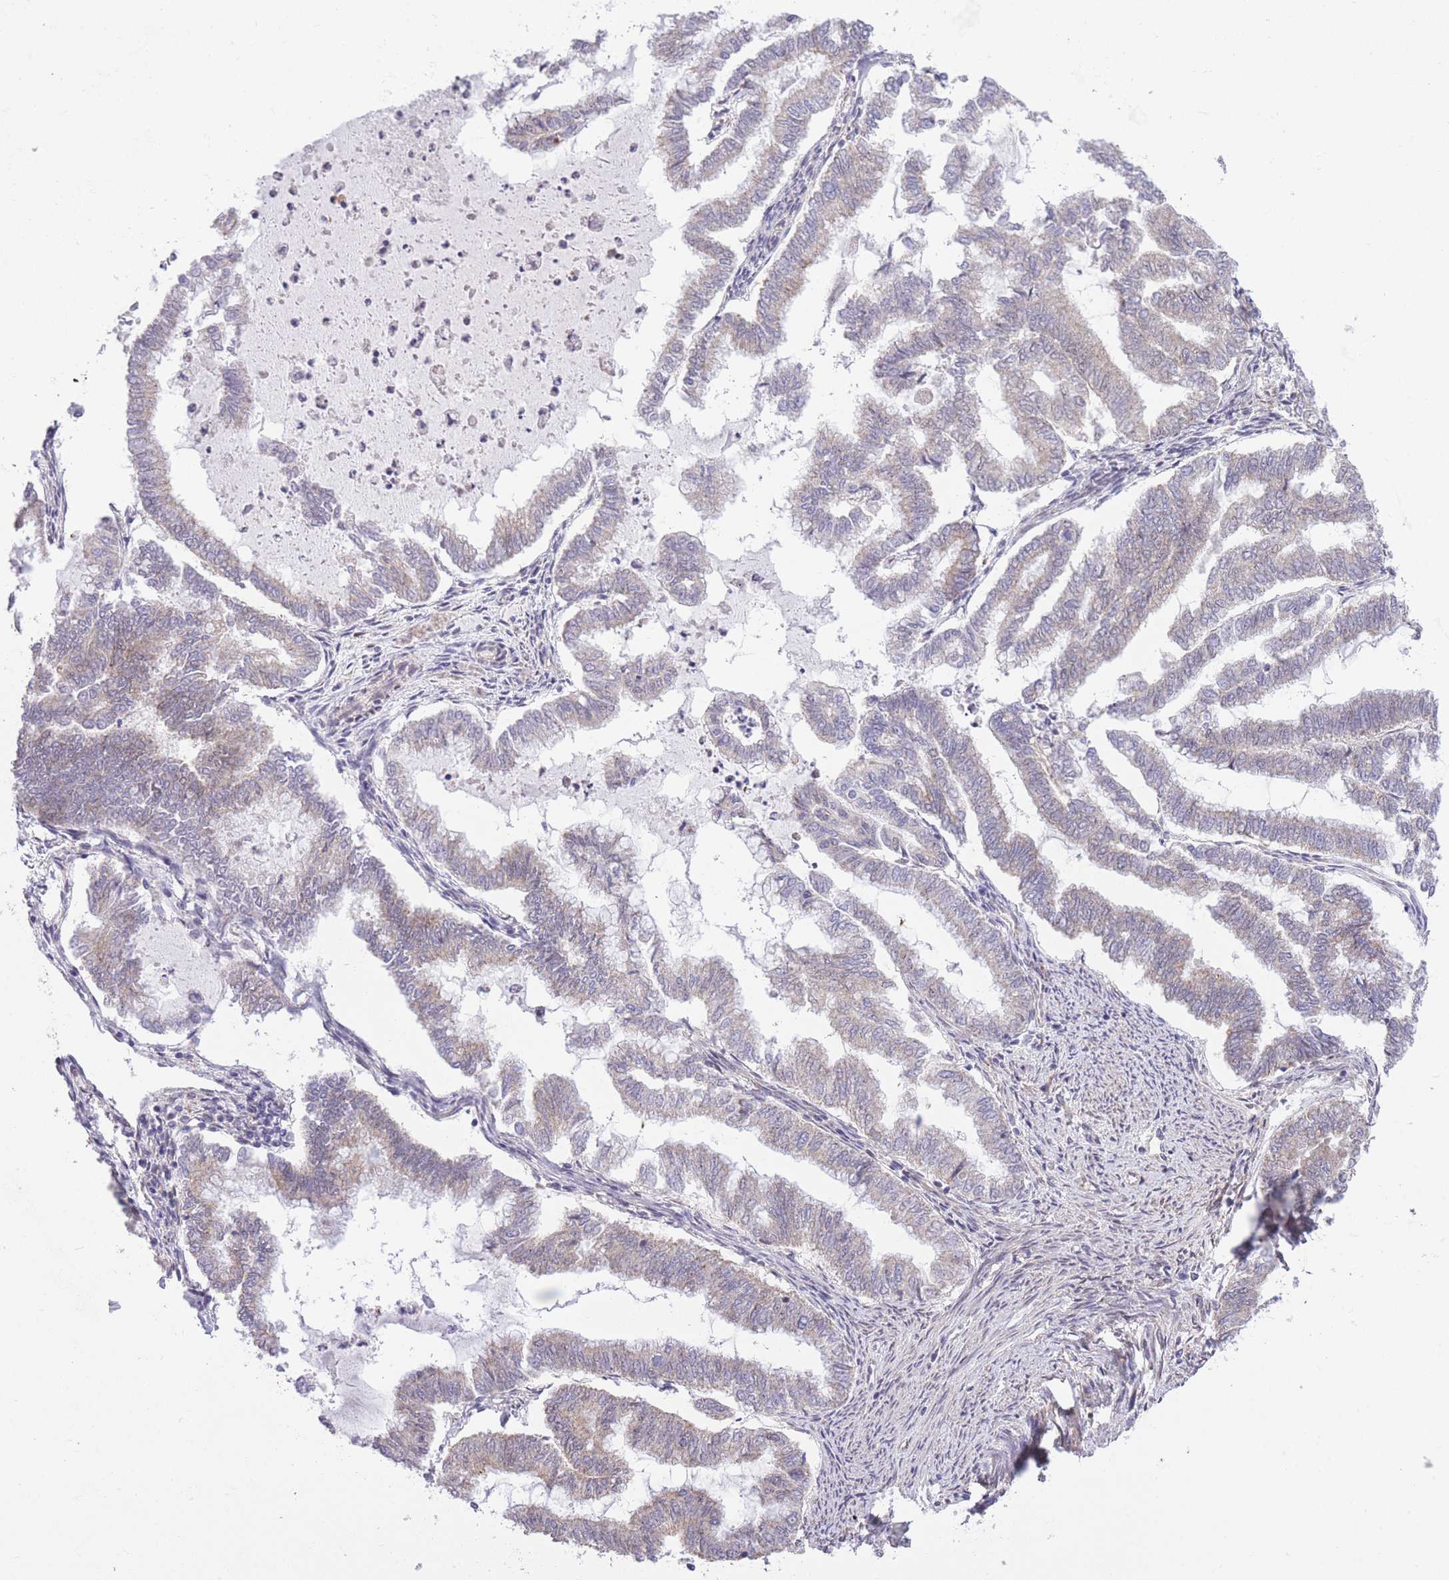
{"staining": {"intensity": "weak", "quantity": "<25%", "location": "cytoplasmic/membranous"}, "tissue": "endometrial cancer", "cell_type": "Tumor cells", "image_type": "cancer", "snomed": [{"axis": "morphology", "description": "Adenocarcinoma, NOS"}, {"axis": "topography", "description": "Endometrium"}], "caption": "High power microscopy histopathology image of an immunohistochemistry (IHC) image of adenocarcinoma (endometrial), revealing no significant staining in tumor cells.", "gene": "ELOA2", "patient": {"sex": "female", "age": 79}}